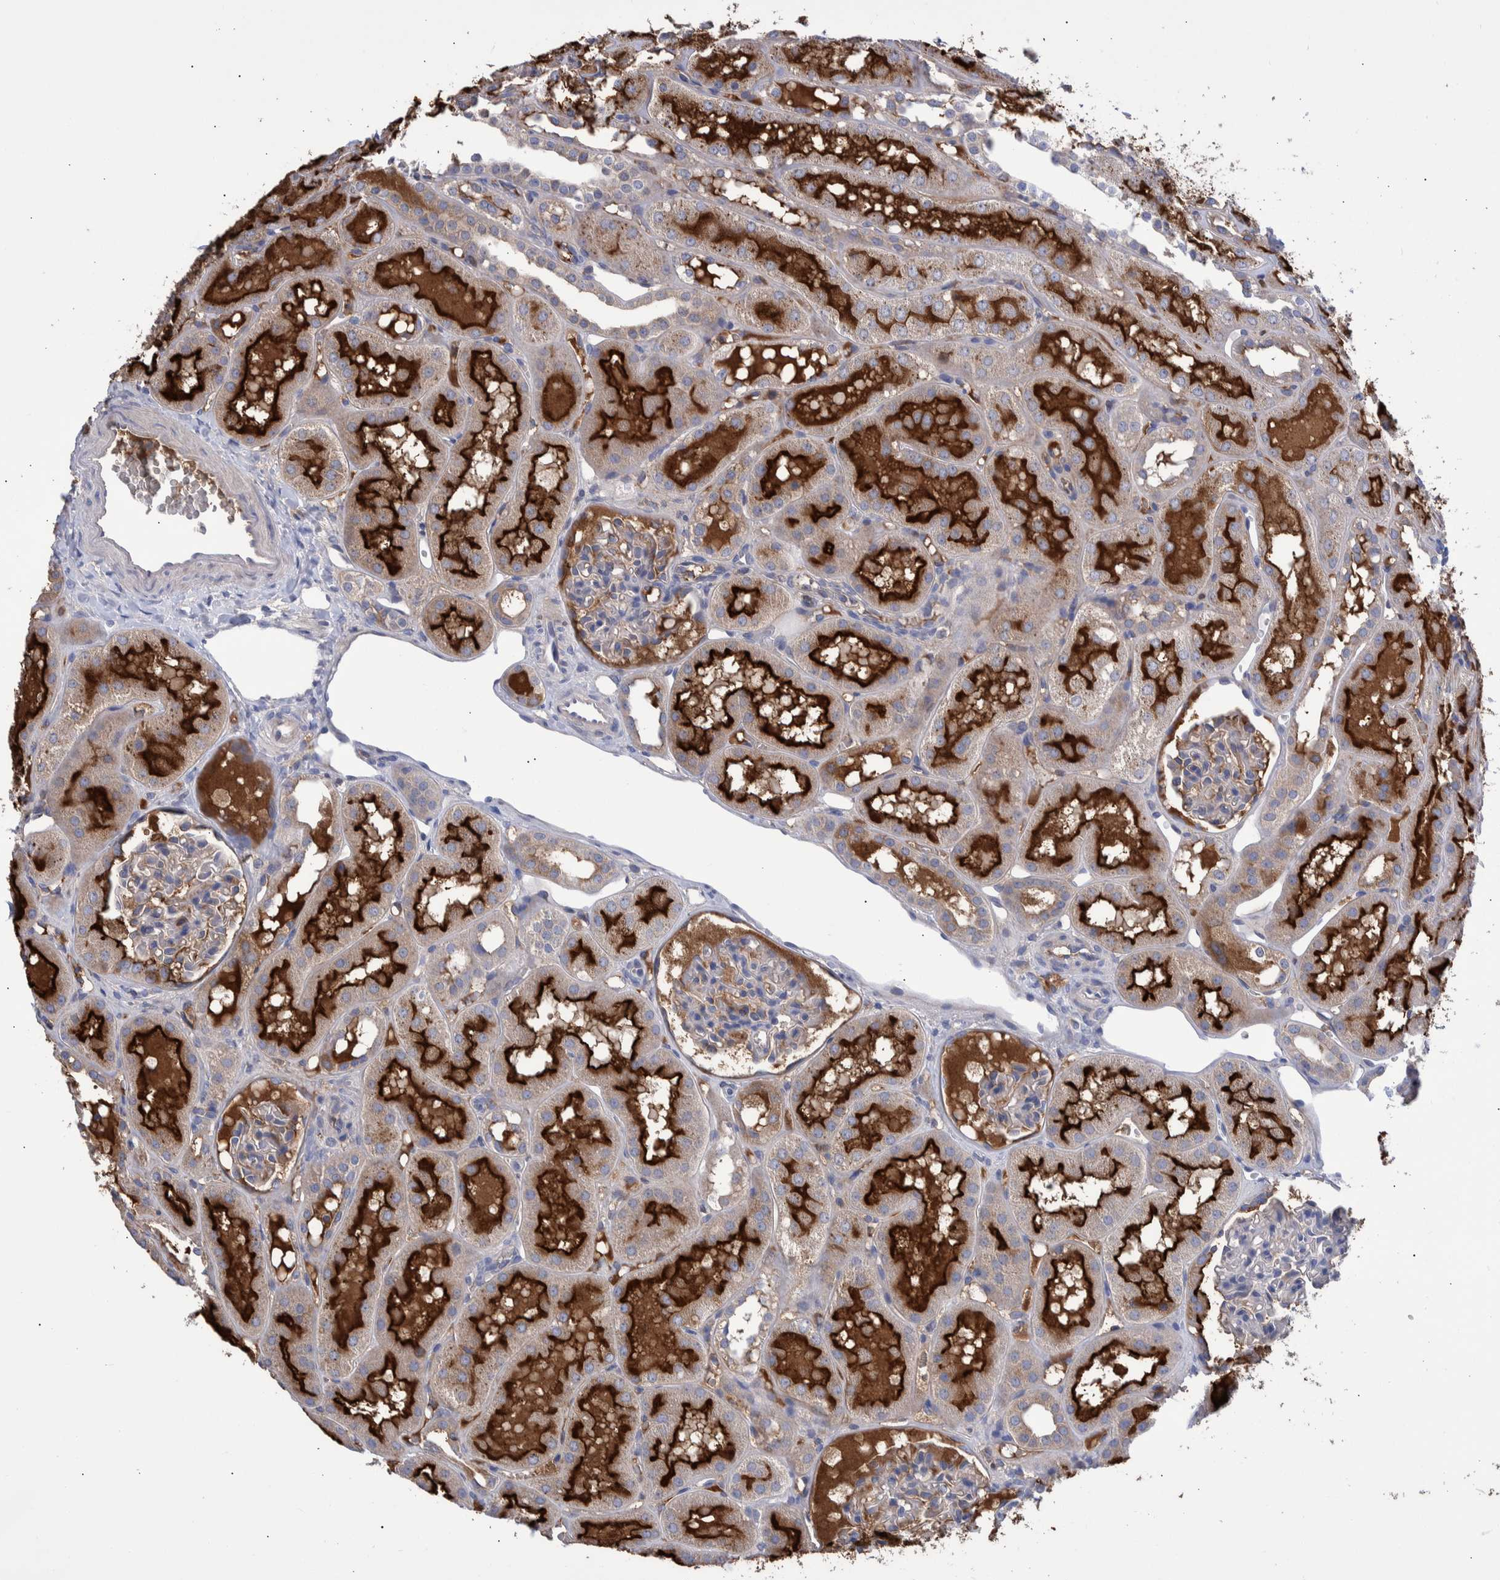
{"staining": {"intensity": "weak", "quantity": "<25%", "location": "cytoplasmic/membranous"}, "tissue": "kidney", "cell_type": "Cells in glomeruli", "image_type": "normal", "snomed": [{"axis": "morphology", "description": "Normal tissue, NOS"}, {"axis": "topography", "description": "Kidney"}, {"axis": "topography", "description": "Urinary bladder"}], "caption": "Cells in glomeruli show no significant protein positivity in benign kidney. (Immunohistochemistry (ihc), brightfield microscopy, high magnification).", "gene": "DLL4", "patient": {"sex": "male", "age": 16}}